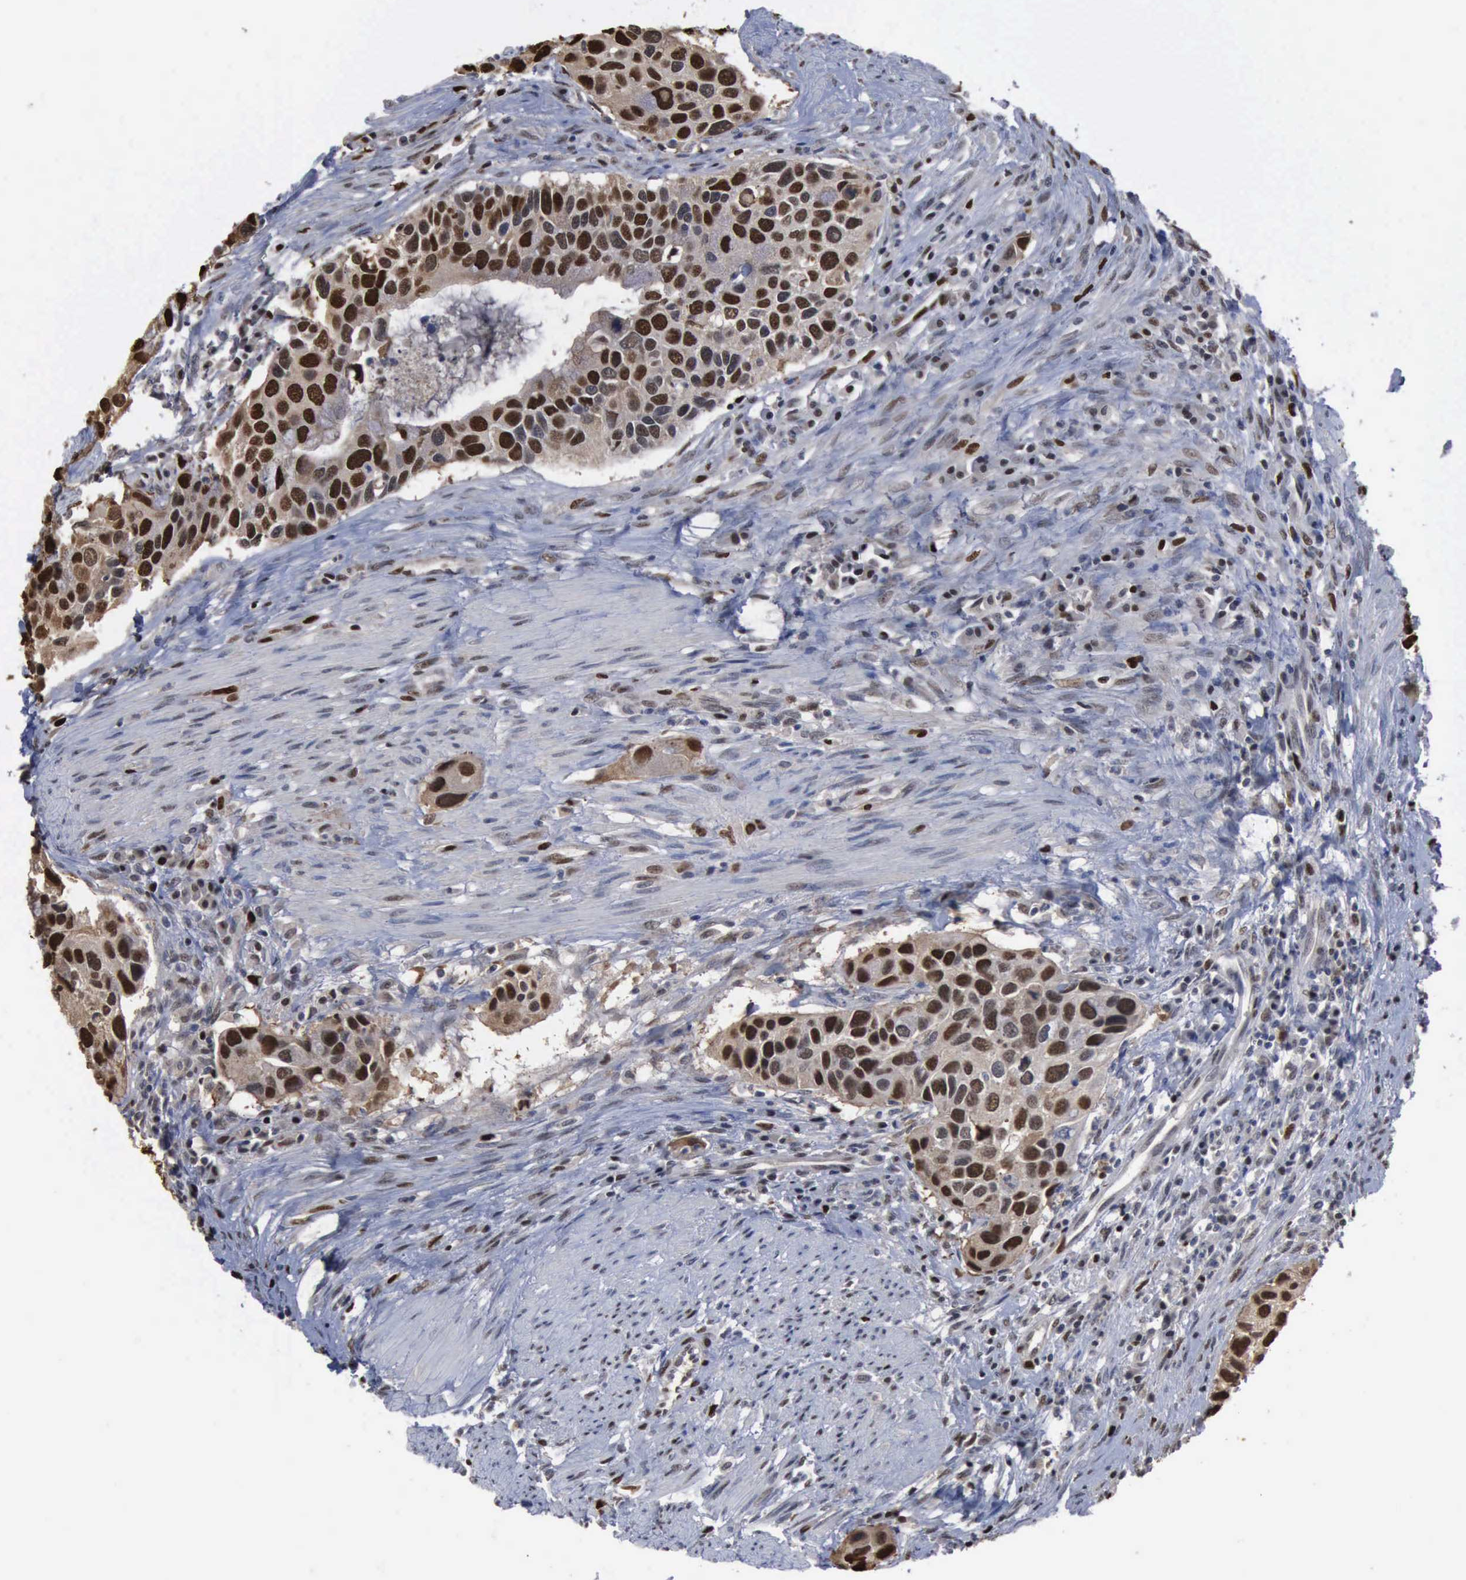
{"staining": {"intensity": "moderate", "quantity": ">75%", "location": "nuclear"}, "tissue": "urothelial cancer", "cell_type": "Tumor cells", "image_type": "cancer", "snomed": [{"axis": "morphology", "description": "Urothelial carcinoma, High grade"}, {"axis": "topography", "description": "Urinary bladder"}], "caption": "This image displays IHC staining of human urothelial carcinoma (high-grade), with medium moderate nuclear staining in about >75% of tumor cells.", "gene": "PCNA", "patient": {"sex": "male", "age": 66}}